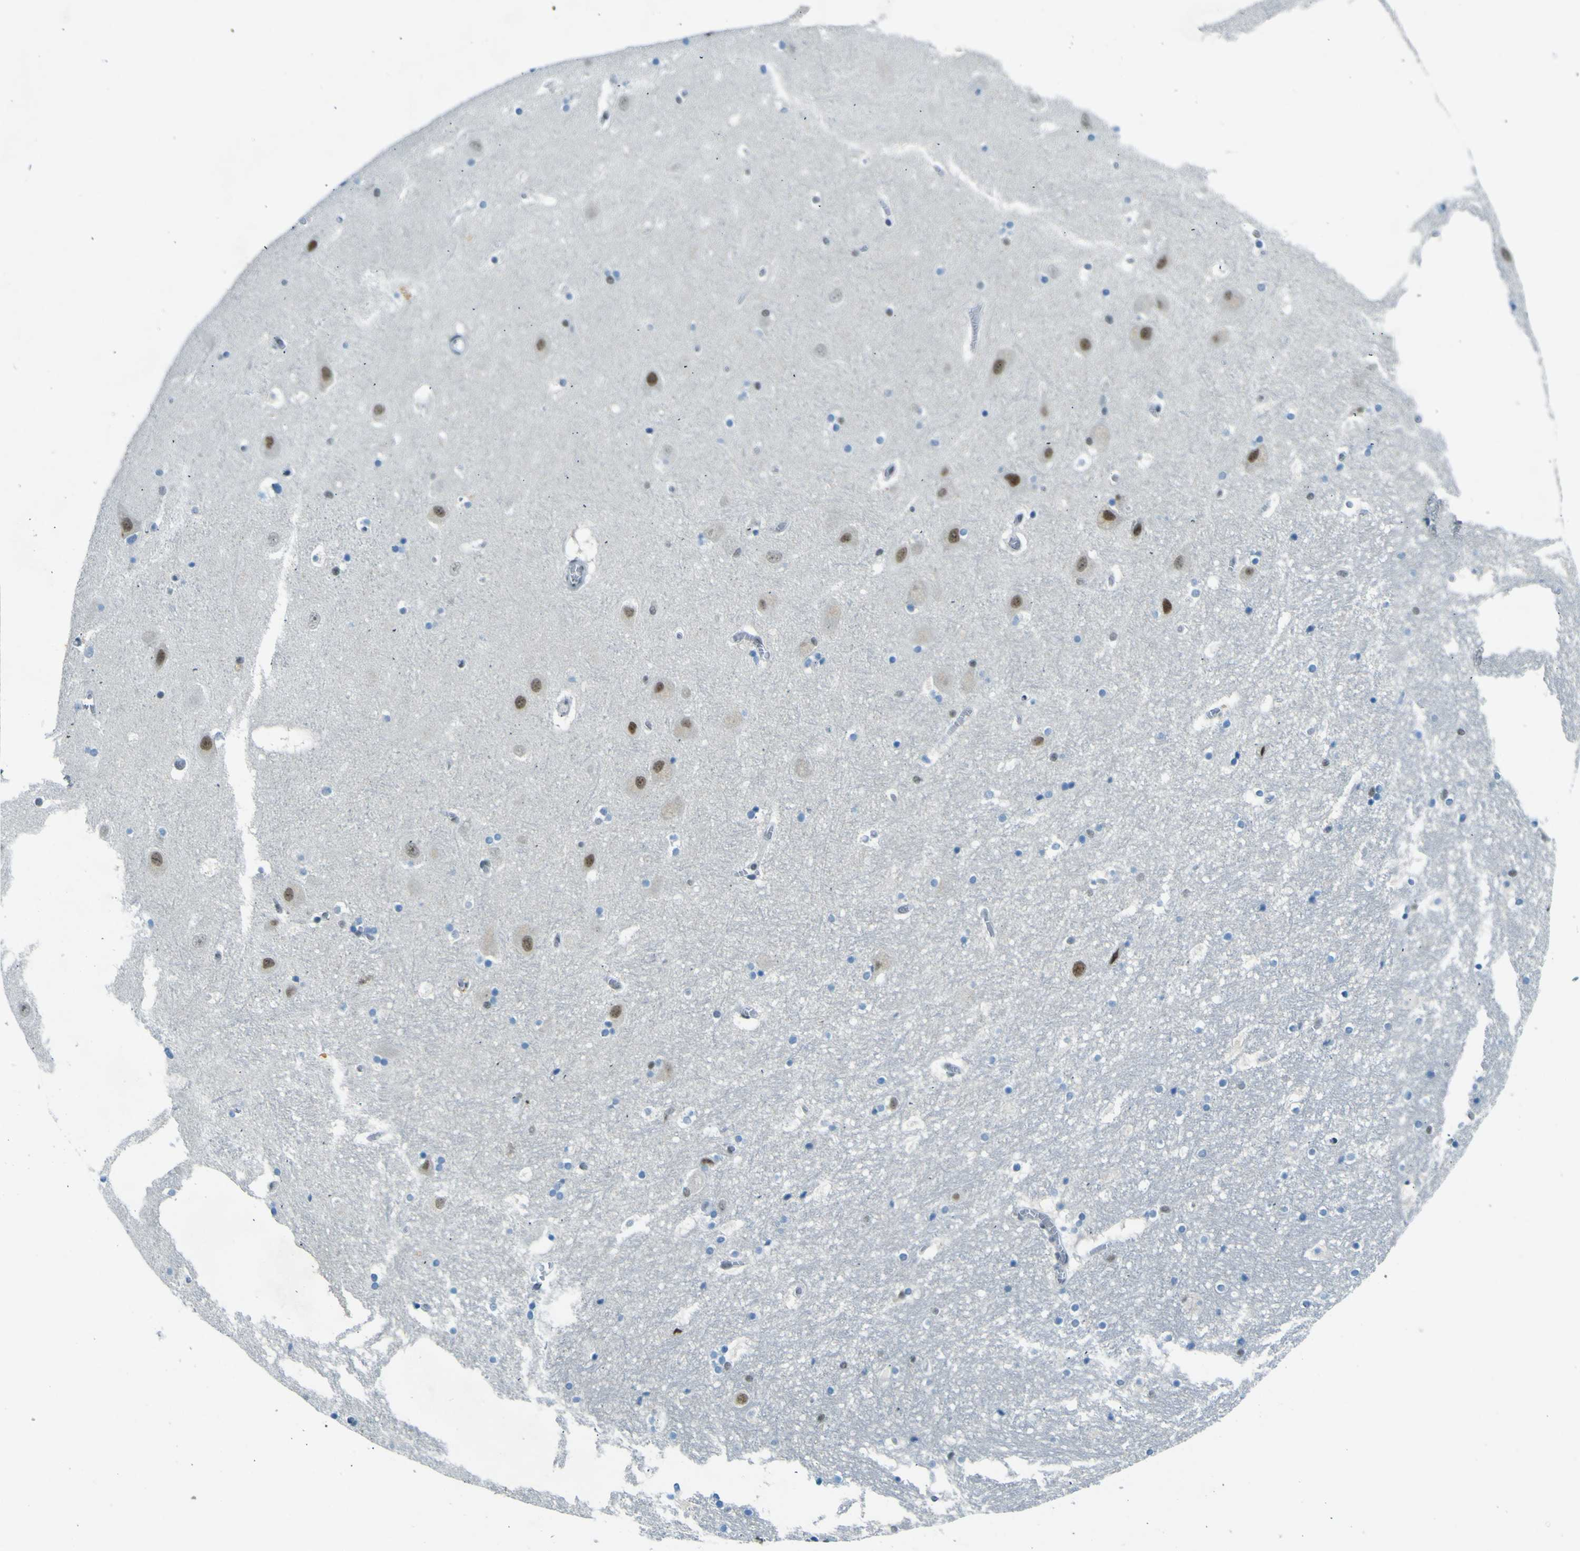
{"staining": {"intensity": "negative", "quantity": "none", "location": "none"}, "tissue": "hippocampus", "cell_type": "Glial cells", "image_type": "normal", "snomed": [{"axis": "morphology", "description": "Normal tissue, NOS"}, {"axis": "topography", "description": "Hippocampus"}], "caption": "Immunohistochemical staining of unremarkable hippocampus reveals no significant expression in glial cells. The staining is performed using DAB (3,3'-diaminobenzidine) brown chromogen with nuclei counter-stained in using hematoxylin.", "gene": "CEBPG", "patient": {"sex": "male", "age": 45}}